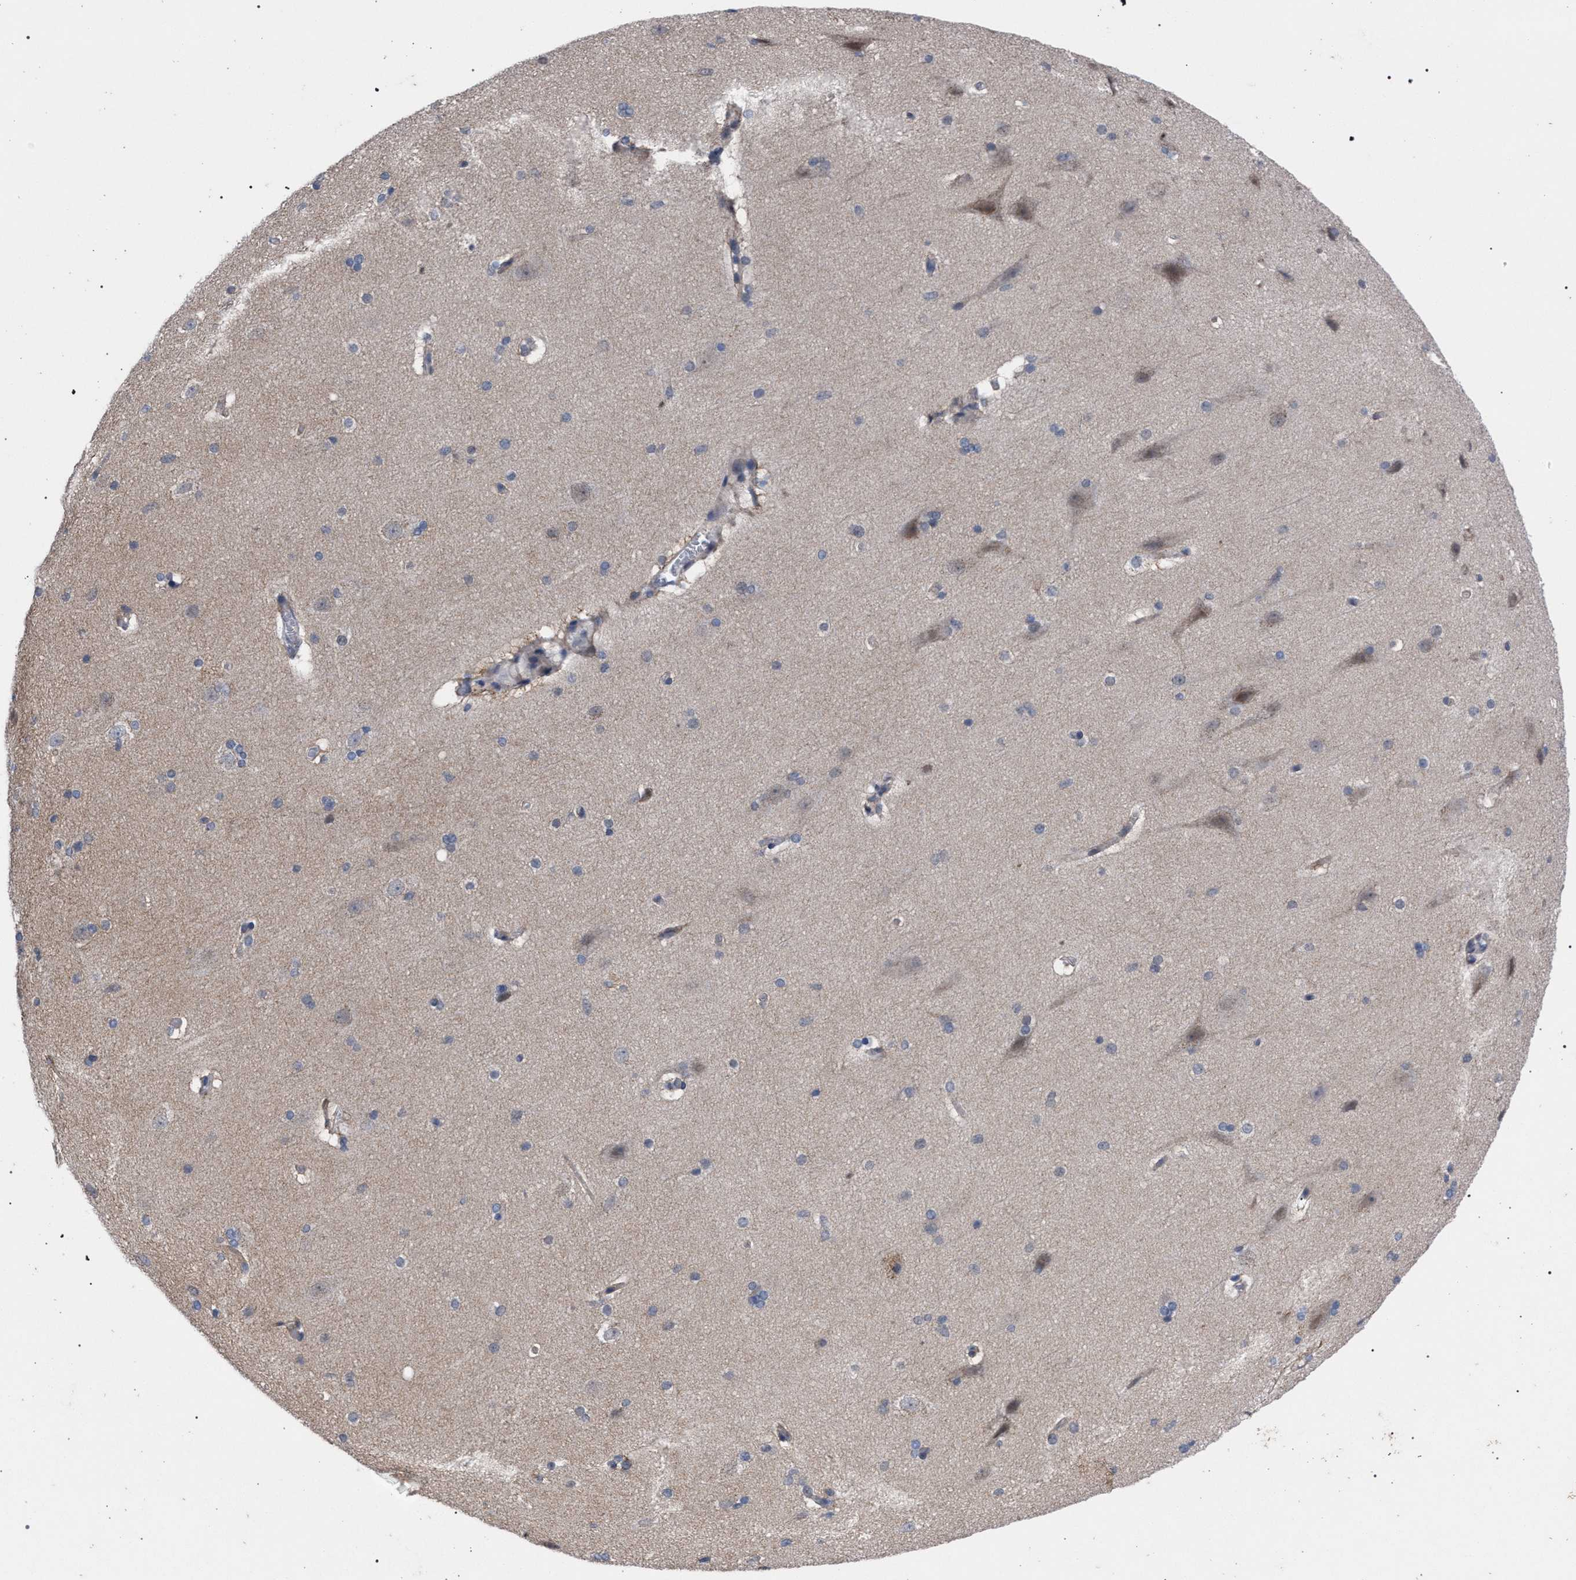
{"staining": {"intensity": "weak", "quantity": "<25%", "location": "cytoplasmic/membranous"}, "tissue": "cerebral cortex", "cell_type": "Endothelial cells", "image_type": "normal", "snomed": [{"axis": "morphology", "description": "Normal tissue, NOS"}, {"axis": "topography", "description": "Cerebral cortex"}, {"axis": "topography", "description": "Hippocampus"}], "caption": "A high-resolution micrograph shows immunohistochemistry (IHC) staining of benign cerebral cortex, which displays no significant positivity in endothelial cells.", "gene": "GOLGA2", "patient": {"sex": "female", "age": 19}}